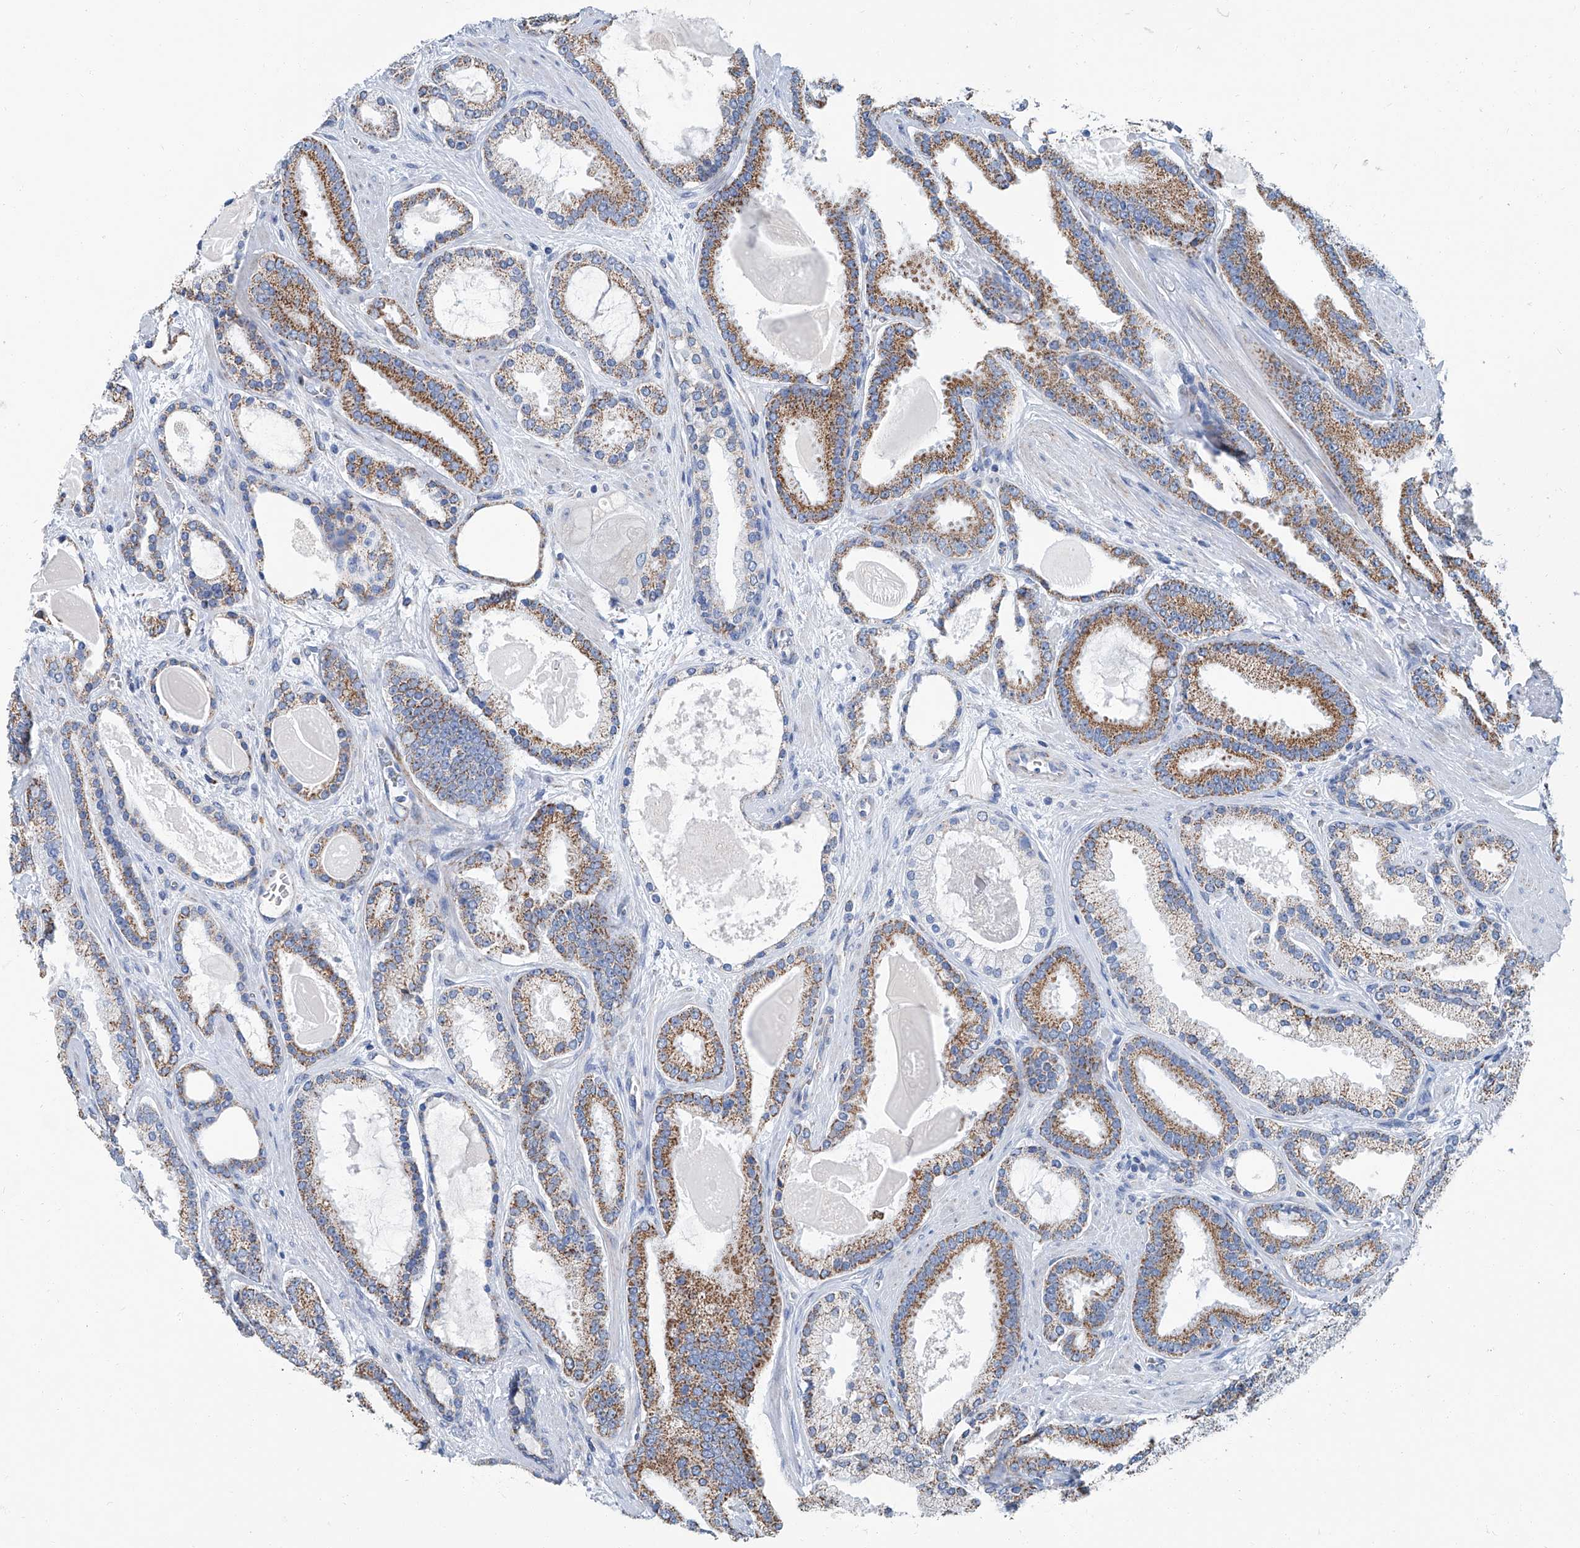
{"staining": {"intensity": "moderate", "quantity": "25%-75%", "location": "cytoplasmic/membranous"}, "tissue": "prostate cancer", "cell_type": "Tumor cells", "image_type": "cancer", "snomed": [{"axis": "morphology", "description": "Adenocarcinoma, High grade"}, {"axis": "topography", "description": "Prostate"}], "caption": "This is a photomicrograph of immunohistochemistry staining of prostate cancer (adenocarcinoma (high-grade)), which shows moderate staining in the cytoplasmic/membranous of tumor cells.", "gene": "MT-ND1", "patient": {"sex": "male", "age": 60}}